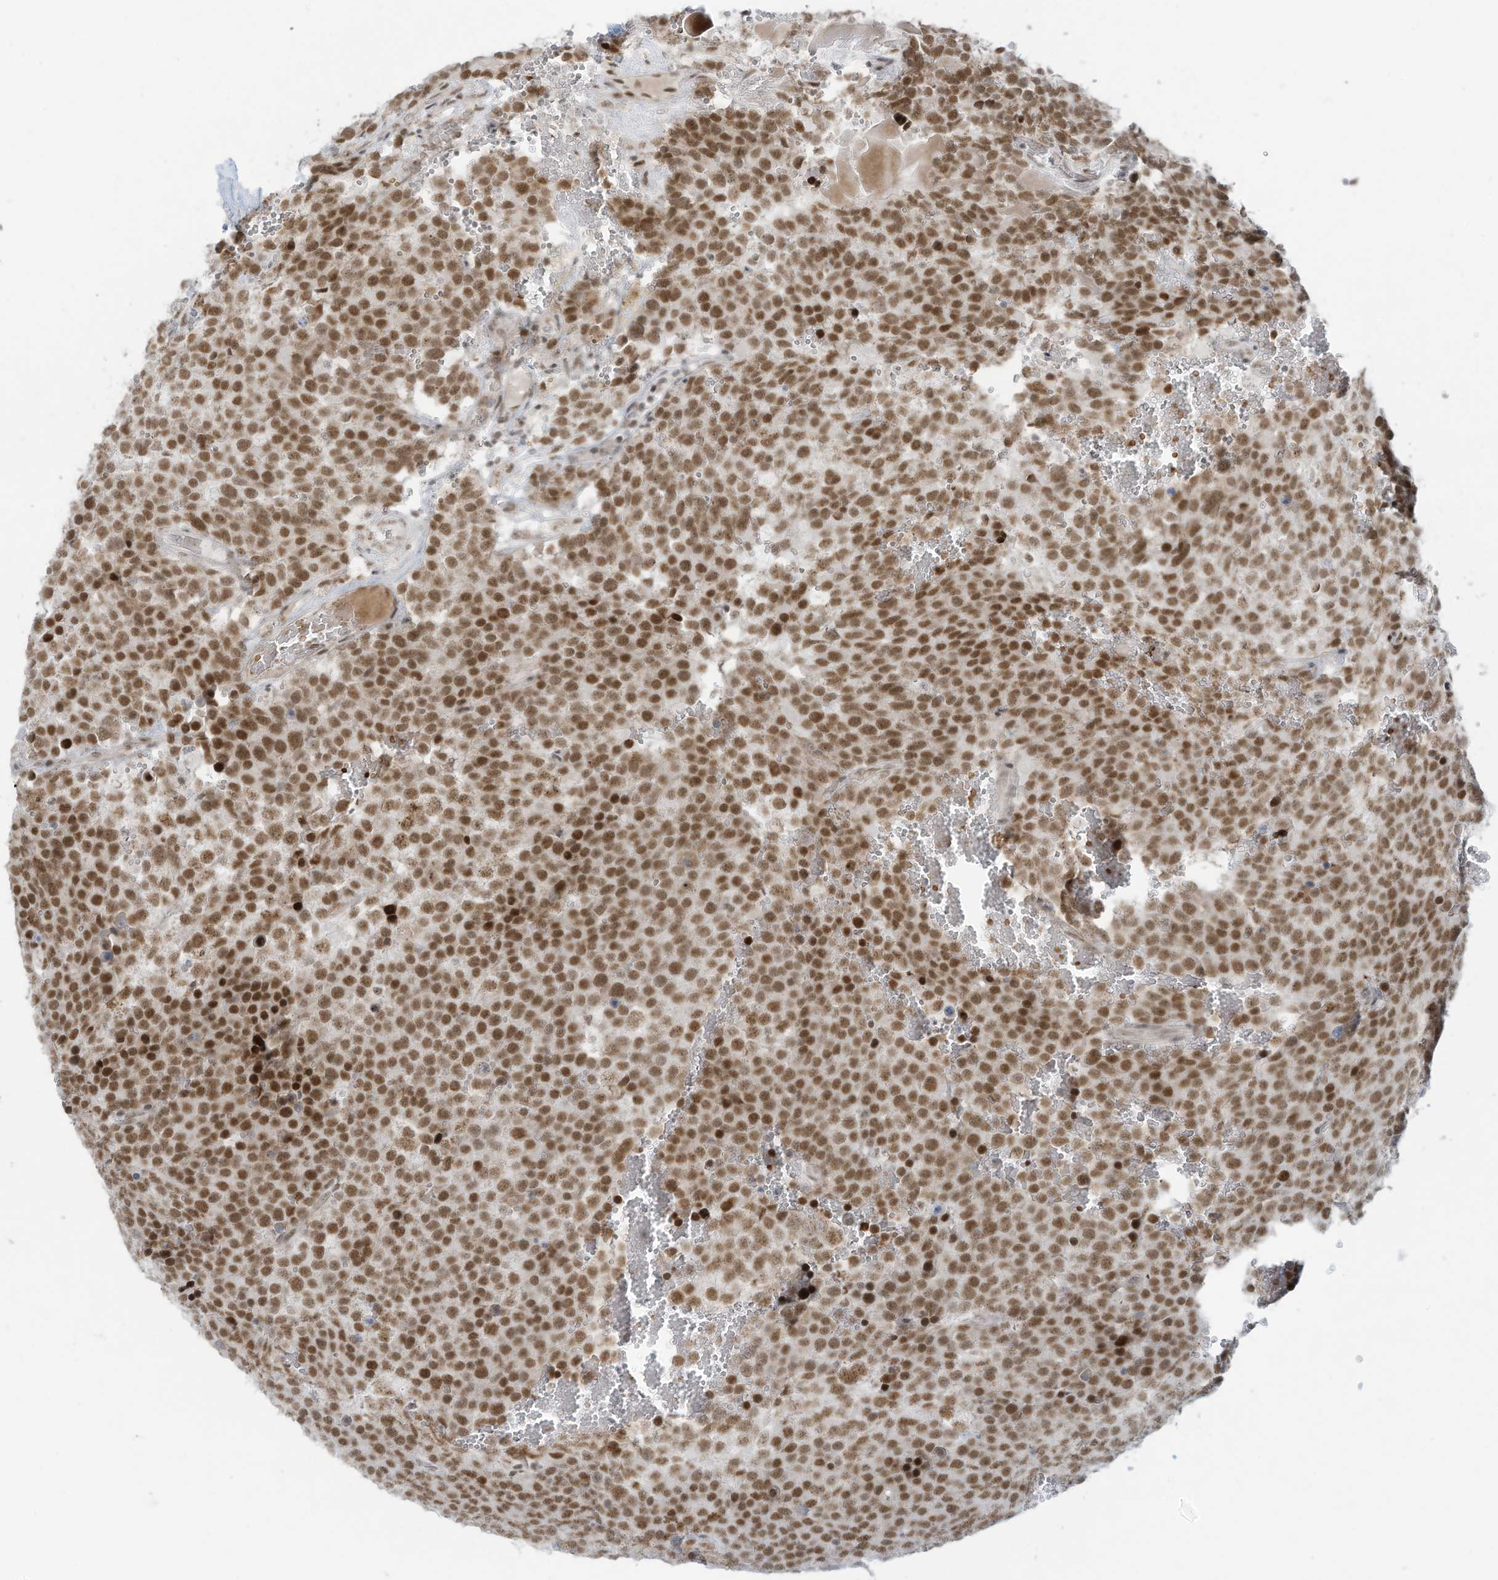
{"staining": {"intensity": "moderate", "quantity": ">75%", "location": "nuclear"}, "tissue": "testis cancer", "cell_type": "Tumor cells", "image_type": "cancer", "snomed": [{"axis": "morphology", "description": "Seminoma, NOS"}, {"axis": "topography", "description": "Testis"}], "caption": "Testis cancer stained for a protein (brown) reveals moderate nuclear positive staining in approximately >75% of tumor cells.", "gene": "ECT2L", "patient": {"sex": "male", "age": 71}}